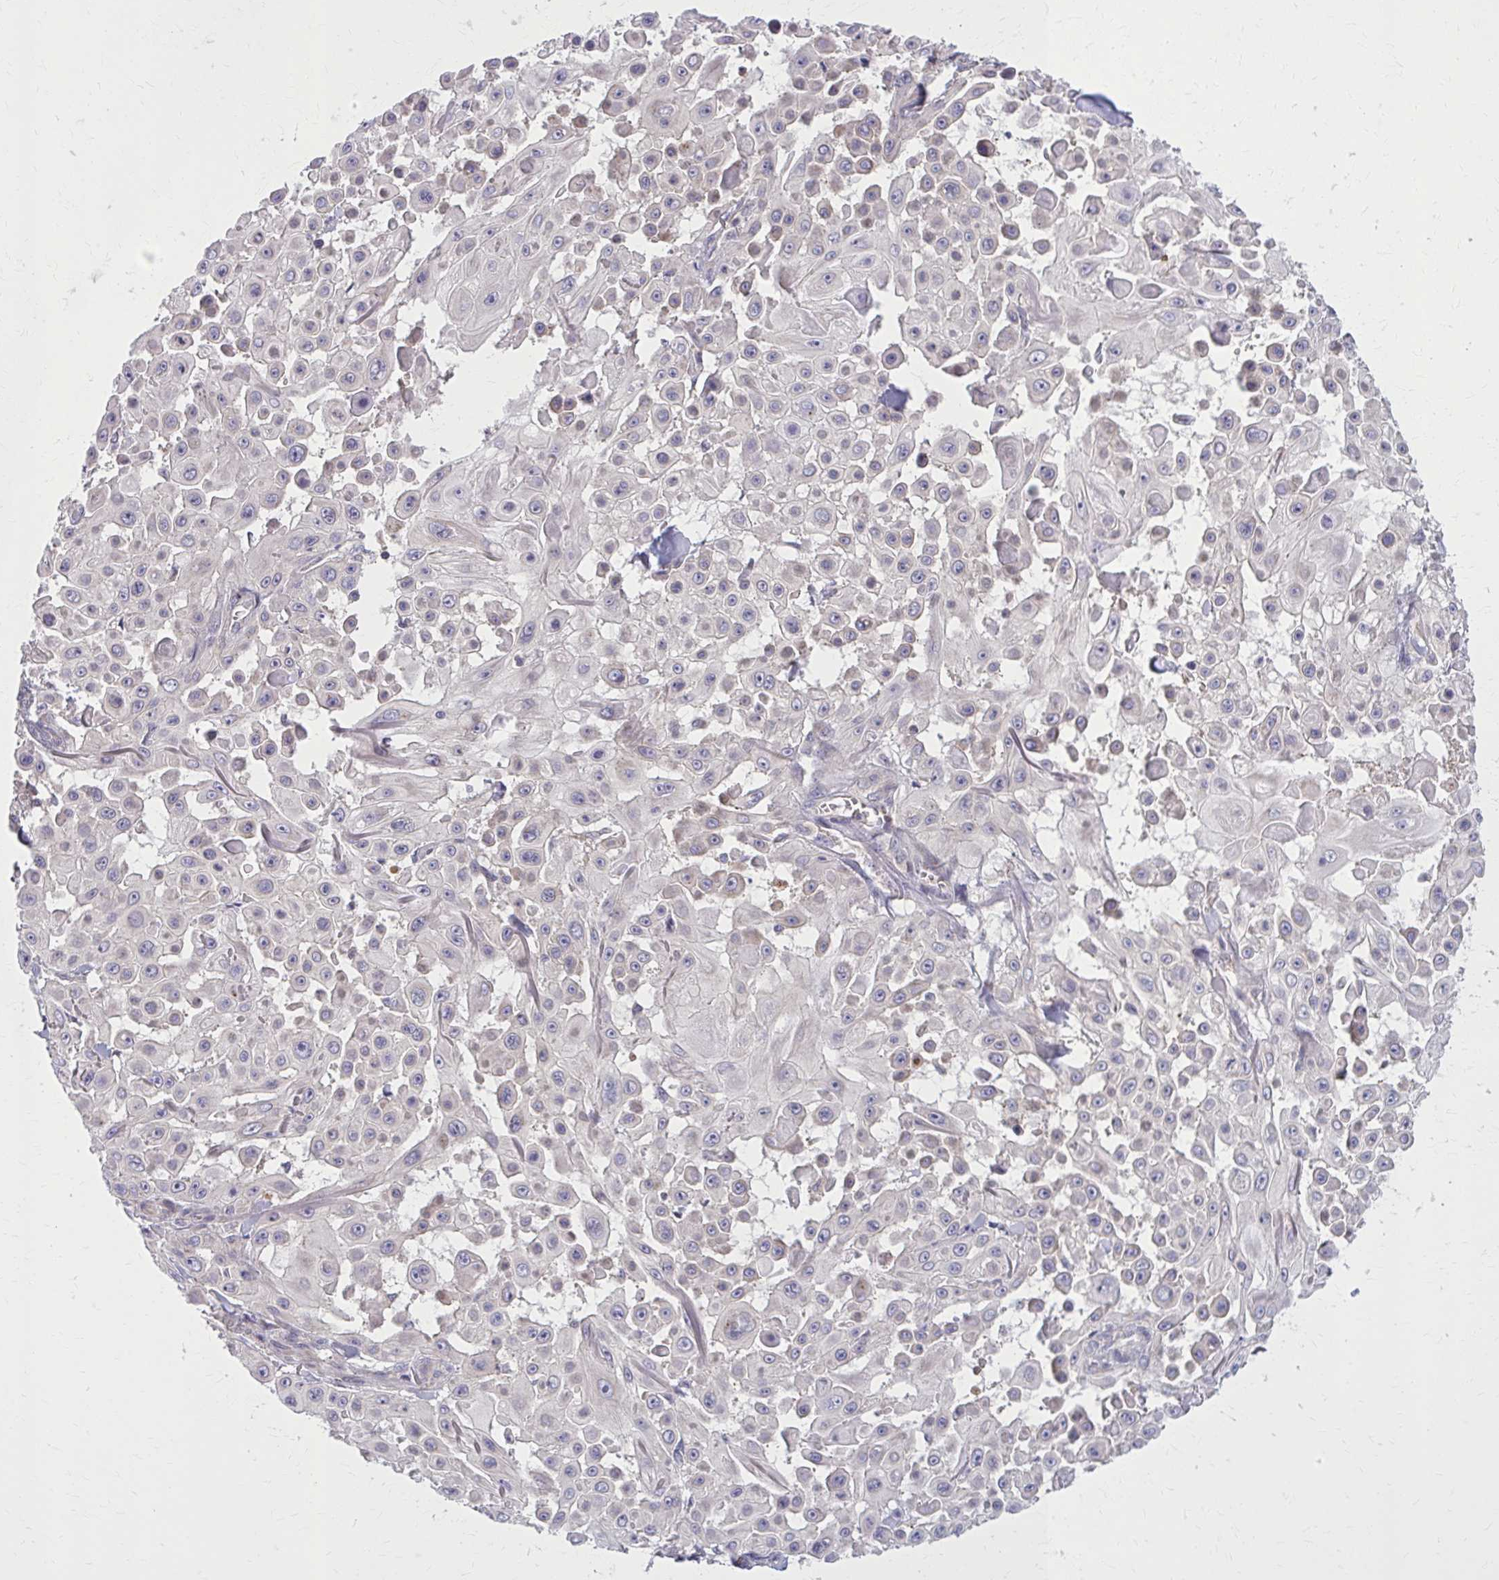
{"staining": {"intensity": "weak", "quantity": "25%-75%", "location": "cytoplasmic/membranous"}, "tissue": "skin cancer", "cell_type": "Tumor cells", "image_type": "cancer", "snomed": [{"axis": "morphology", "description": "Squamous cell carcinoma, NOS"}, {"axis": "topography", "description": "Skin"}], "caption": "An immunohistochemistry (IHC) micrograph of neoplastic tissue is shown. Protein staining in brown highlights weak cytoplasmic/membranous positivity in skin squamous cell carcinoma within tumor cells.", "gene": "SNF8", "patient": {"sex": "male", "age": 91}}